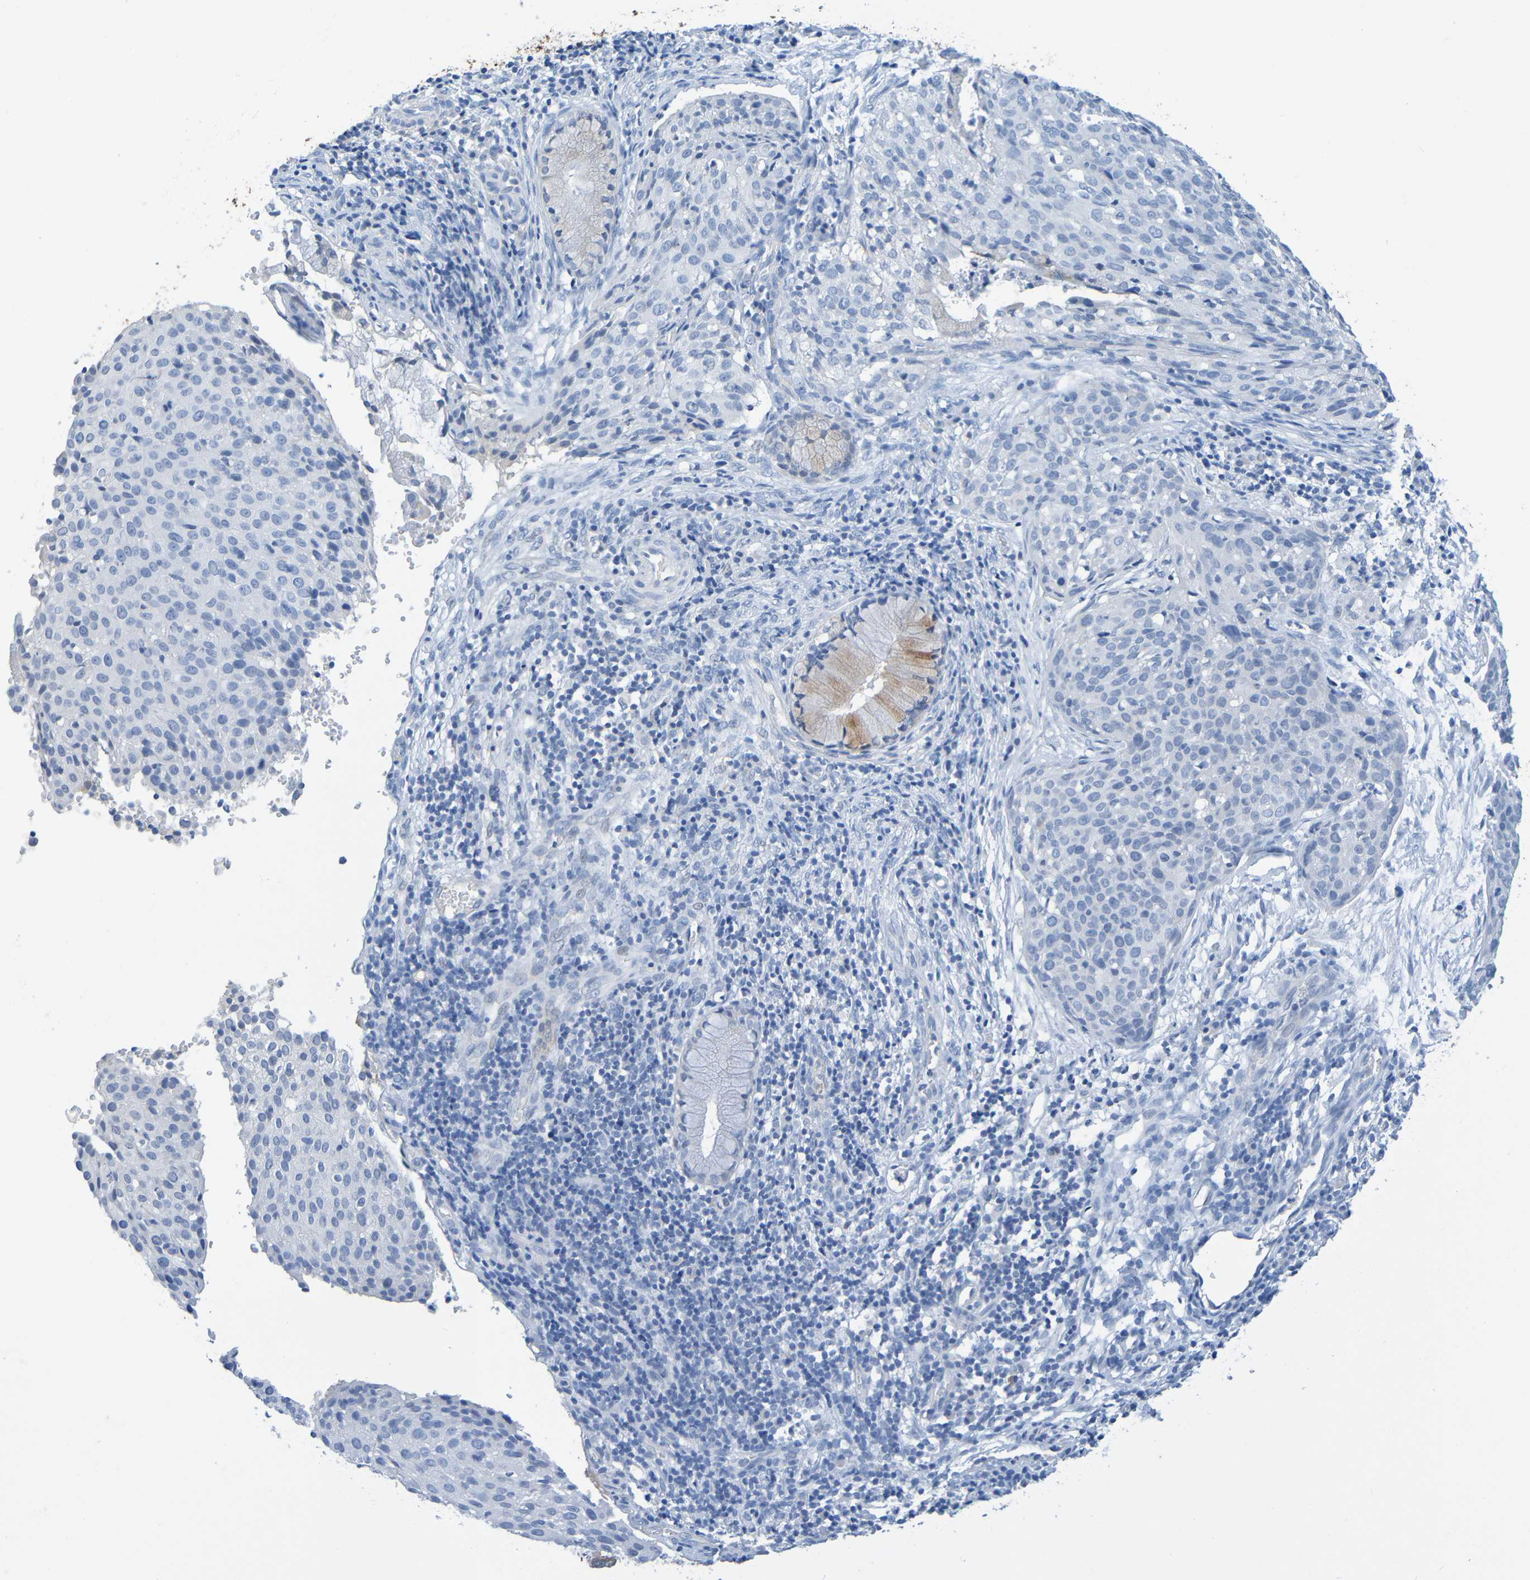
{"staining": {"intensity": "negative", "quantity": "none", "location": "none"}, "tissue": "cervical cancer", "cell_type": "Tumor cells", "image_type": "cancer", "snomed": [{"axis": "morphology", "description": "Squamous cell carcinoma, NOS"}, {"axis": "topography", "description": "Cervix"}], "caption": "Immunohistochemistry image of cervical cancer stained for a protein (brown), which displays no staining in tumor cells. (DAB (3,3'-diaminobenzidine) IHC with hematoxylin counter stain).", "gene": "IL10", "patient": {"sex": "female", "age": 38}}